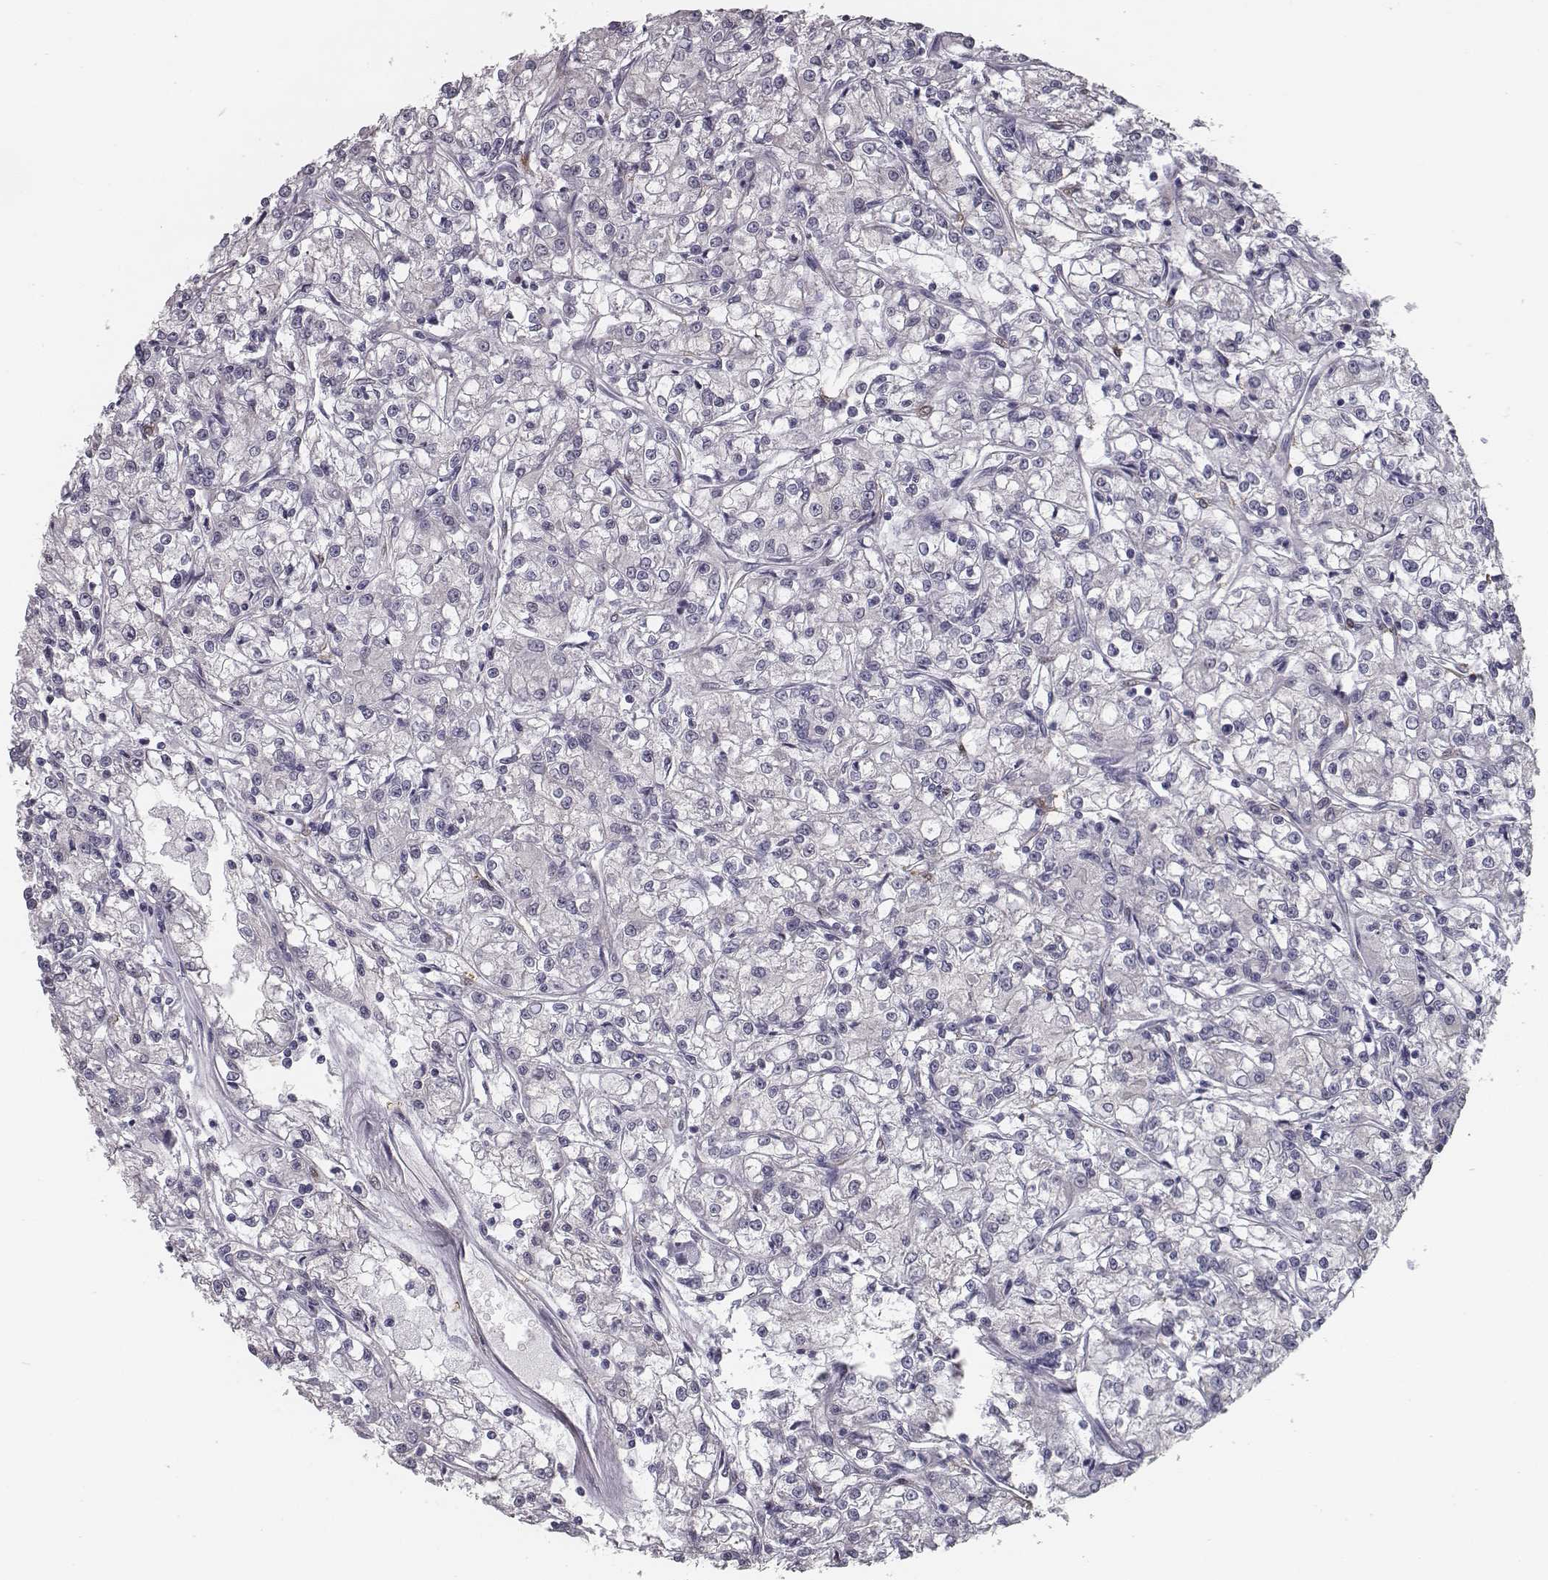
{"staining": {"intensity": "negative", "quantity": "none", "location": "none"}, "tissue": "renal cancer", "cell_type": "Tumor cells", "image_type": "cancer", "snomed": [{"axis": "morphology", "description": "Adenocarcinoma, NOS"}, {"axis": "topography", "description": "Kidney"}], "caption": "Renal cancer stained for a protein using IHC exhibits no expression tumor cells.", "gene": "ISYNA1", "patient": {"sex": "female", "age": 59}}